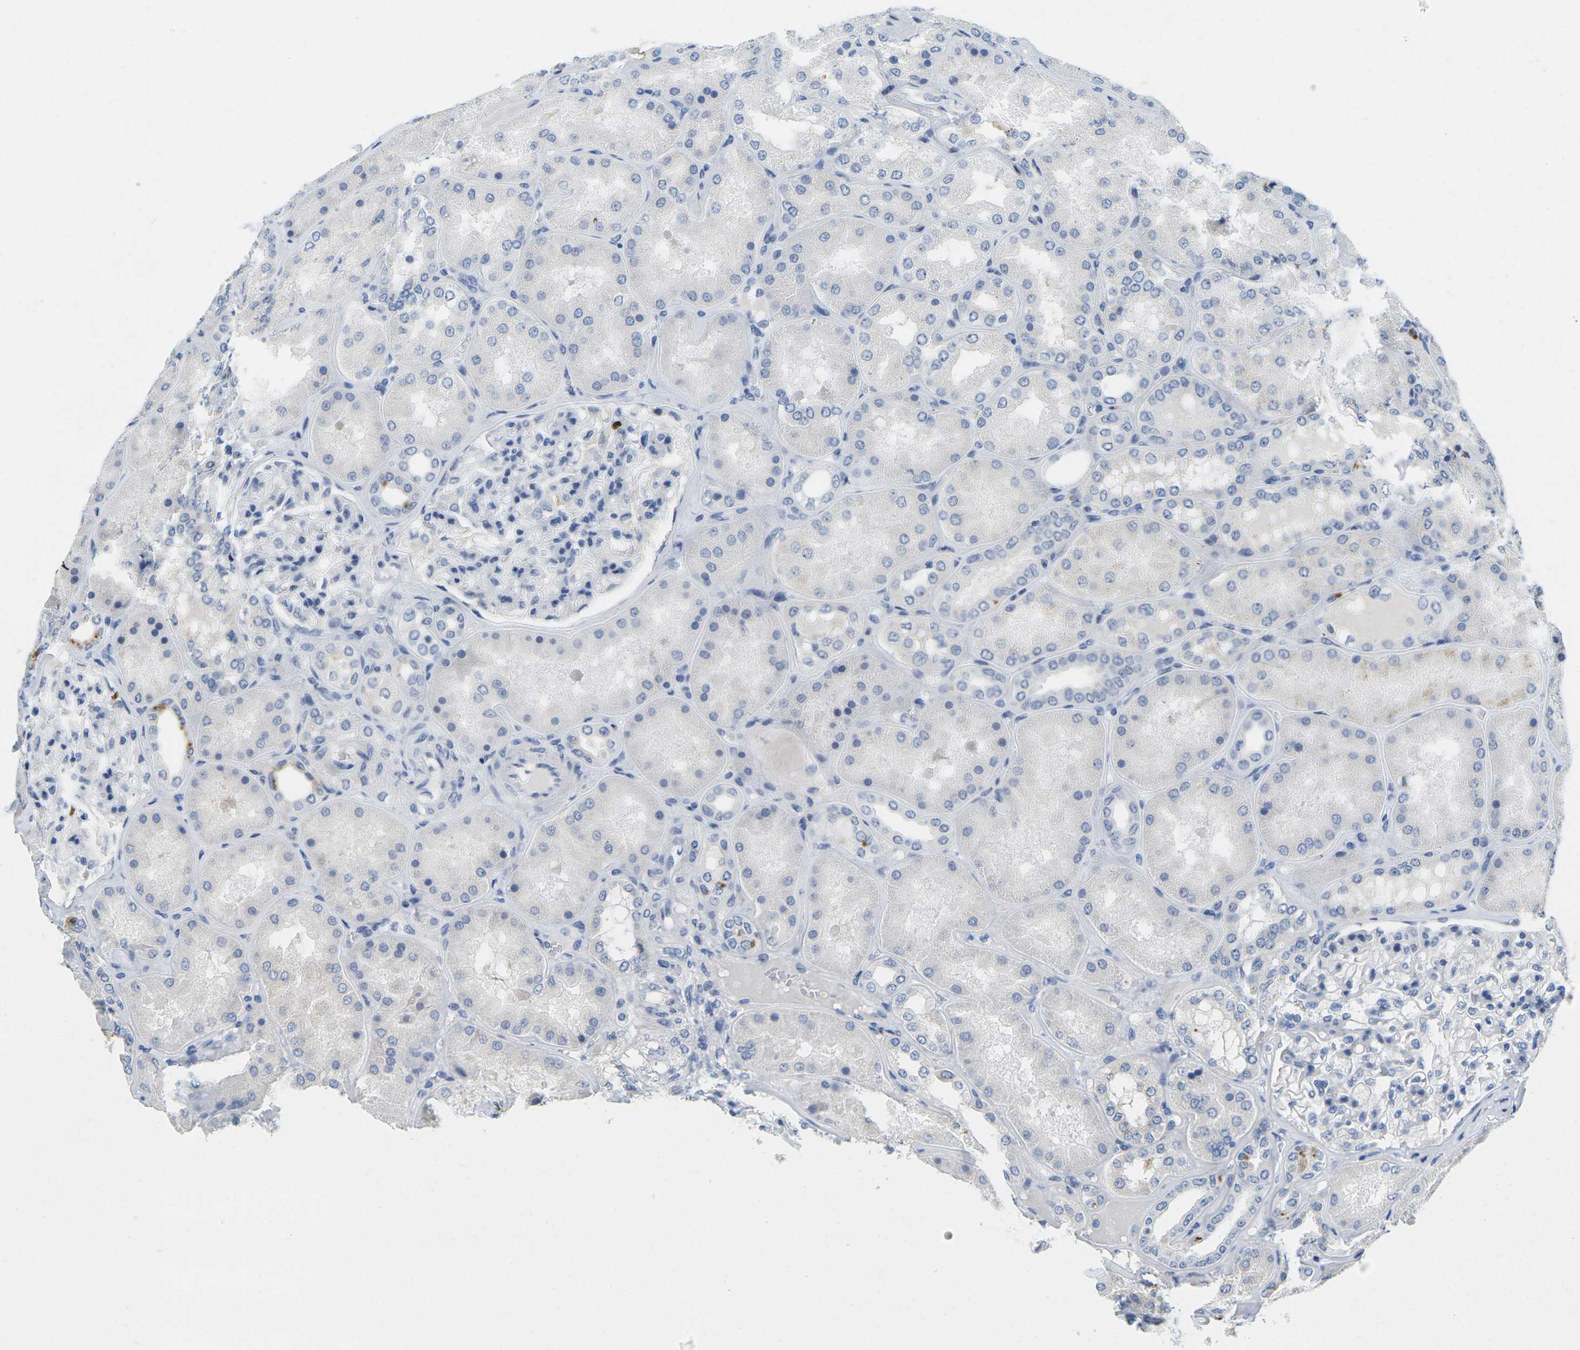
{"staining": {"intensity": "negative", "quantity": "none", "location": "none"}, "tissue": "kidney", "cell_type": "Cells in glomeruli", "image_type": "normal", "snomed": [{"axis": "morphology", "description": "Normal tissue, NOS"}, {"axis": "topography", "description": "Kidney"}], "caption": "DAB immunohistochemical staining of normal human kidney demonstrates no significant staining in cells in glomeruli. The staining is performed using DAB brown chromogen with nuclei counter-stained in using hematoxylin.", "gene": "GPR15", "patient": {"sex": "female", "age": 56}}